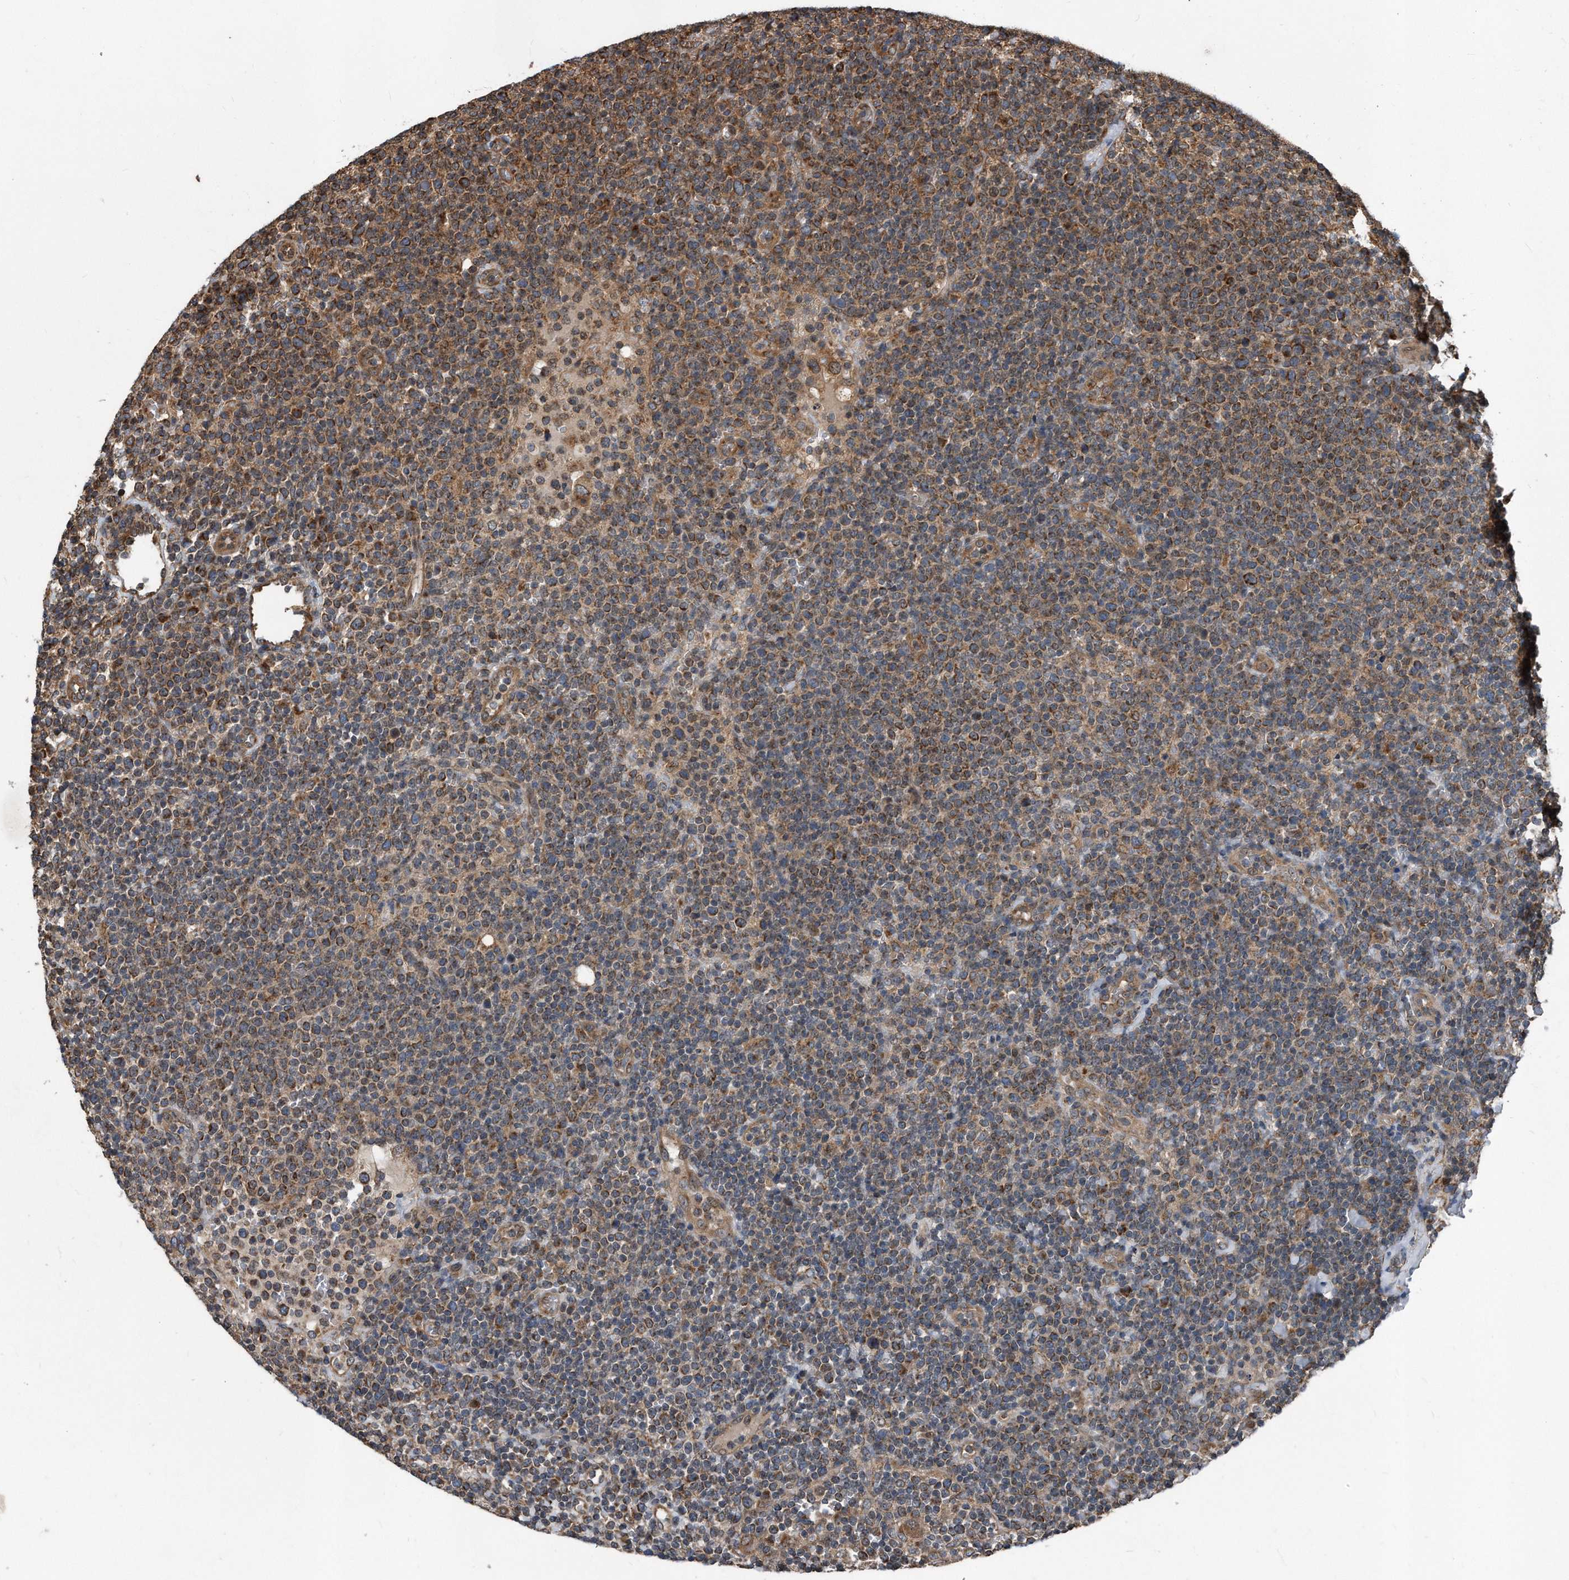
{"staining": {"intensity": "moderate", "quantity": ">75%", "location": "cytoplasmic/membranous"}, "tissue": "lymphoma", "cell_type": "Tumor cells", "image_type": "cancer", "snomed": [{"axis": "morphology", "description": "Malignant lymphoma, non-Hodgkin's type, High grade"}, {"axis": "topography", "description": "Lymph node"}], "caption": "Moderate cytoplasmic/membranous positivity for a protein is present in about >75% of tumor cells of malignant lymphoma, non-Hodgkin's type (high-grade) using immunohistochemistry.", "gene": "FAM136A", "patient": {"sex": "male", "age": 61}}